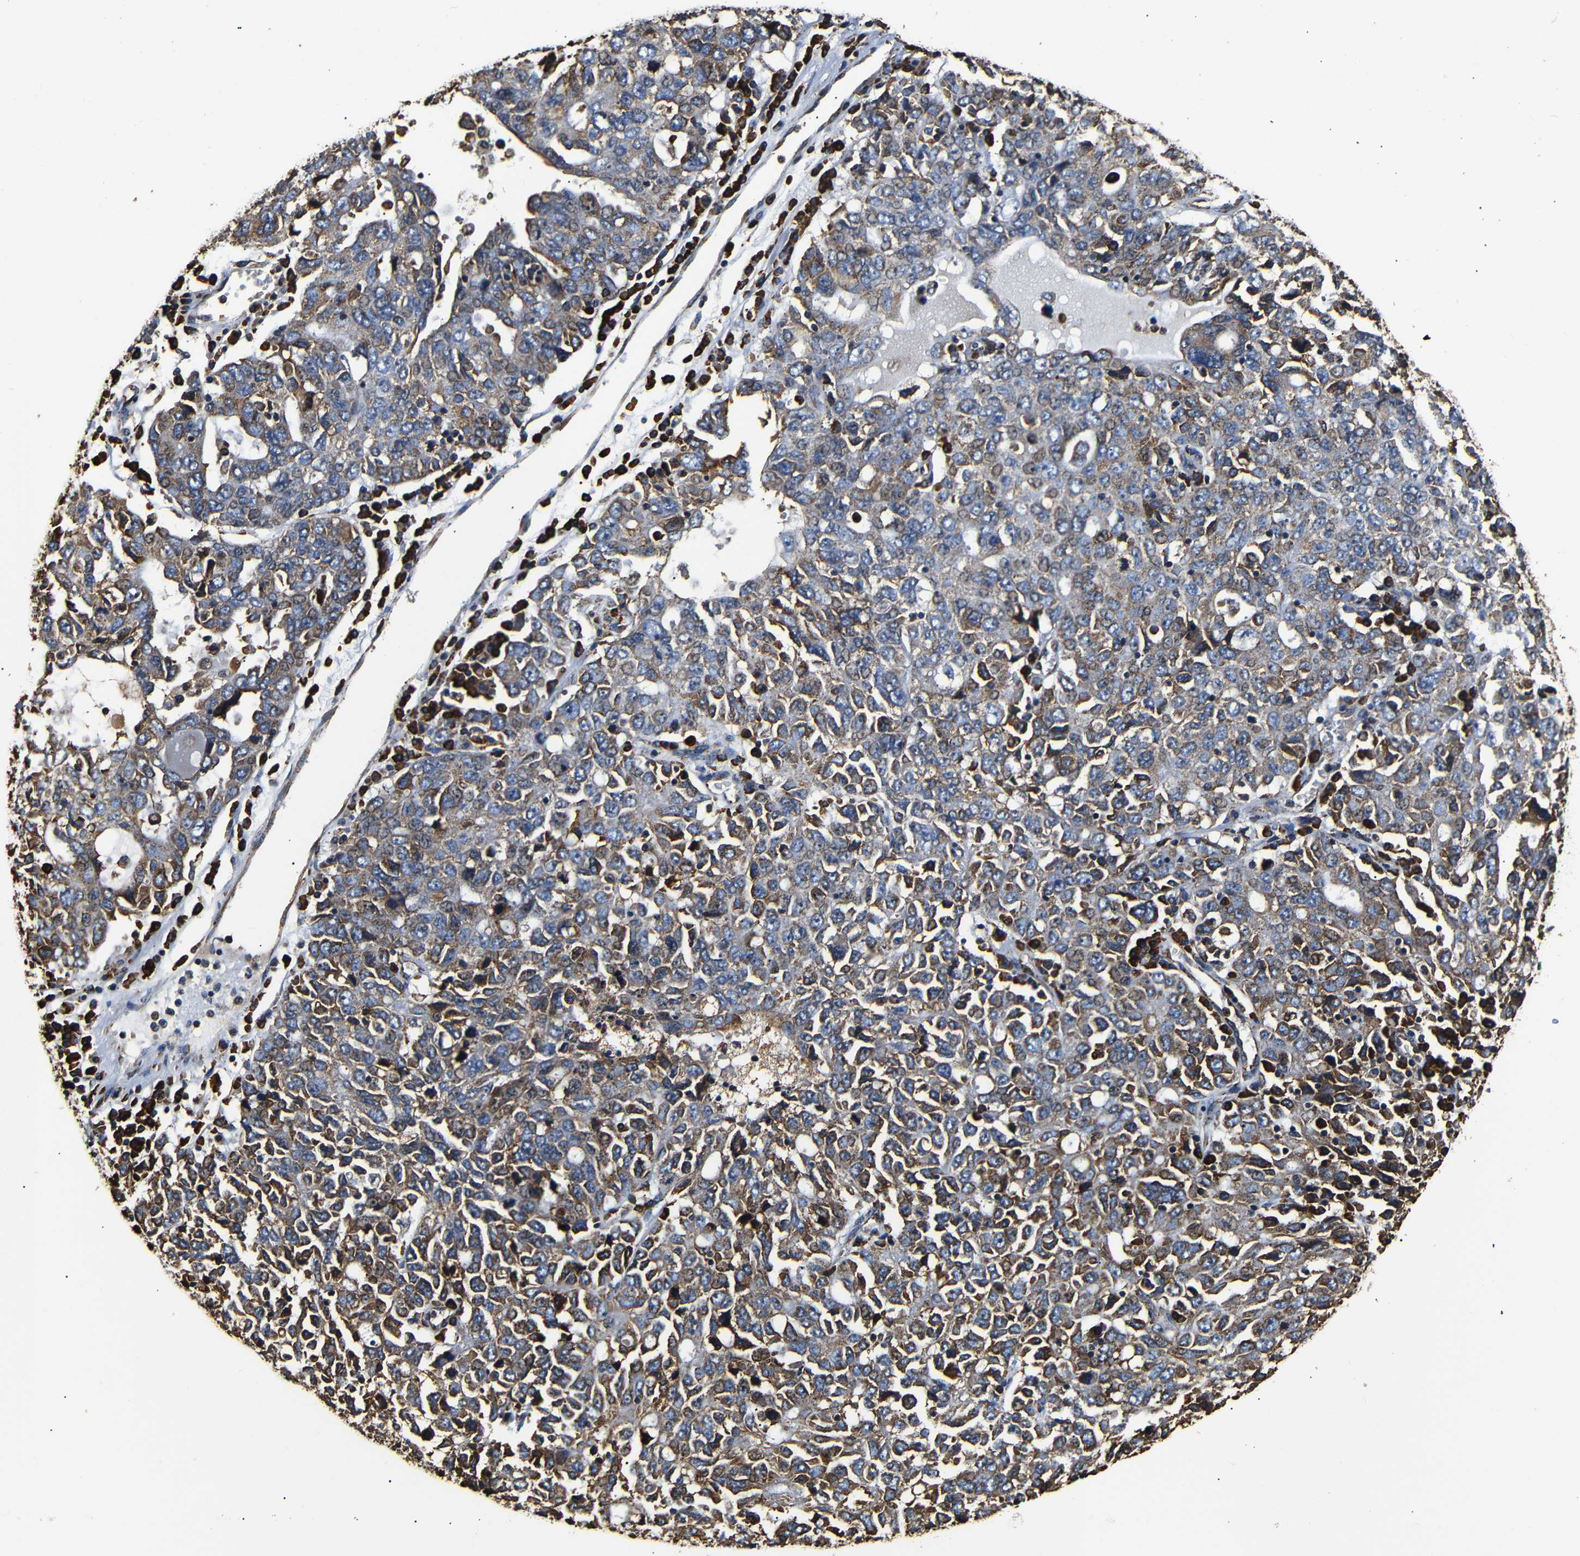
{"staining": {"intensity": "moderate", "quantity": "25%-75%", "location": "cytoplasmic/membranous"}, "tissue": "ovarian cancer", "cell_type": "Tumor cells", "image_type": "cancer", "snomed": [{"axis": "morphology", "description": "Carcinoma, endometroid"}, {"axis": "topography", "description": "Ovary"}], "caption": "Immunohistochemical staining of endometroid carcinoma (ovarian) demonstrates medium levels of moderate cytoplasmic/membranous staining in about 25%-75% of tumor cells. Immunohistochemistry (ihc) stains the protein in brown and the nuclei are stained blue.", "gene": "HHIP", "patient": {"sex": "female", "age": 62}}